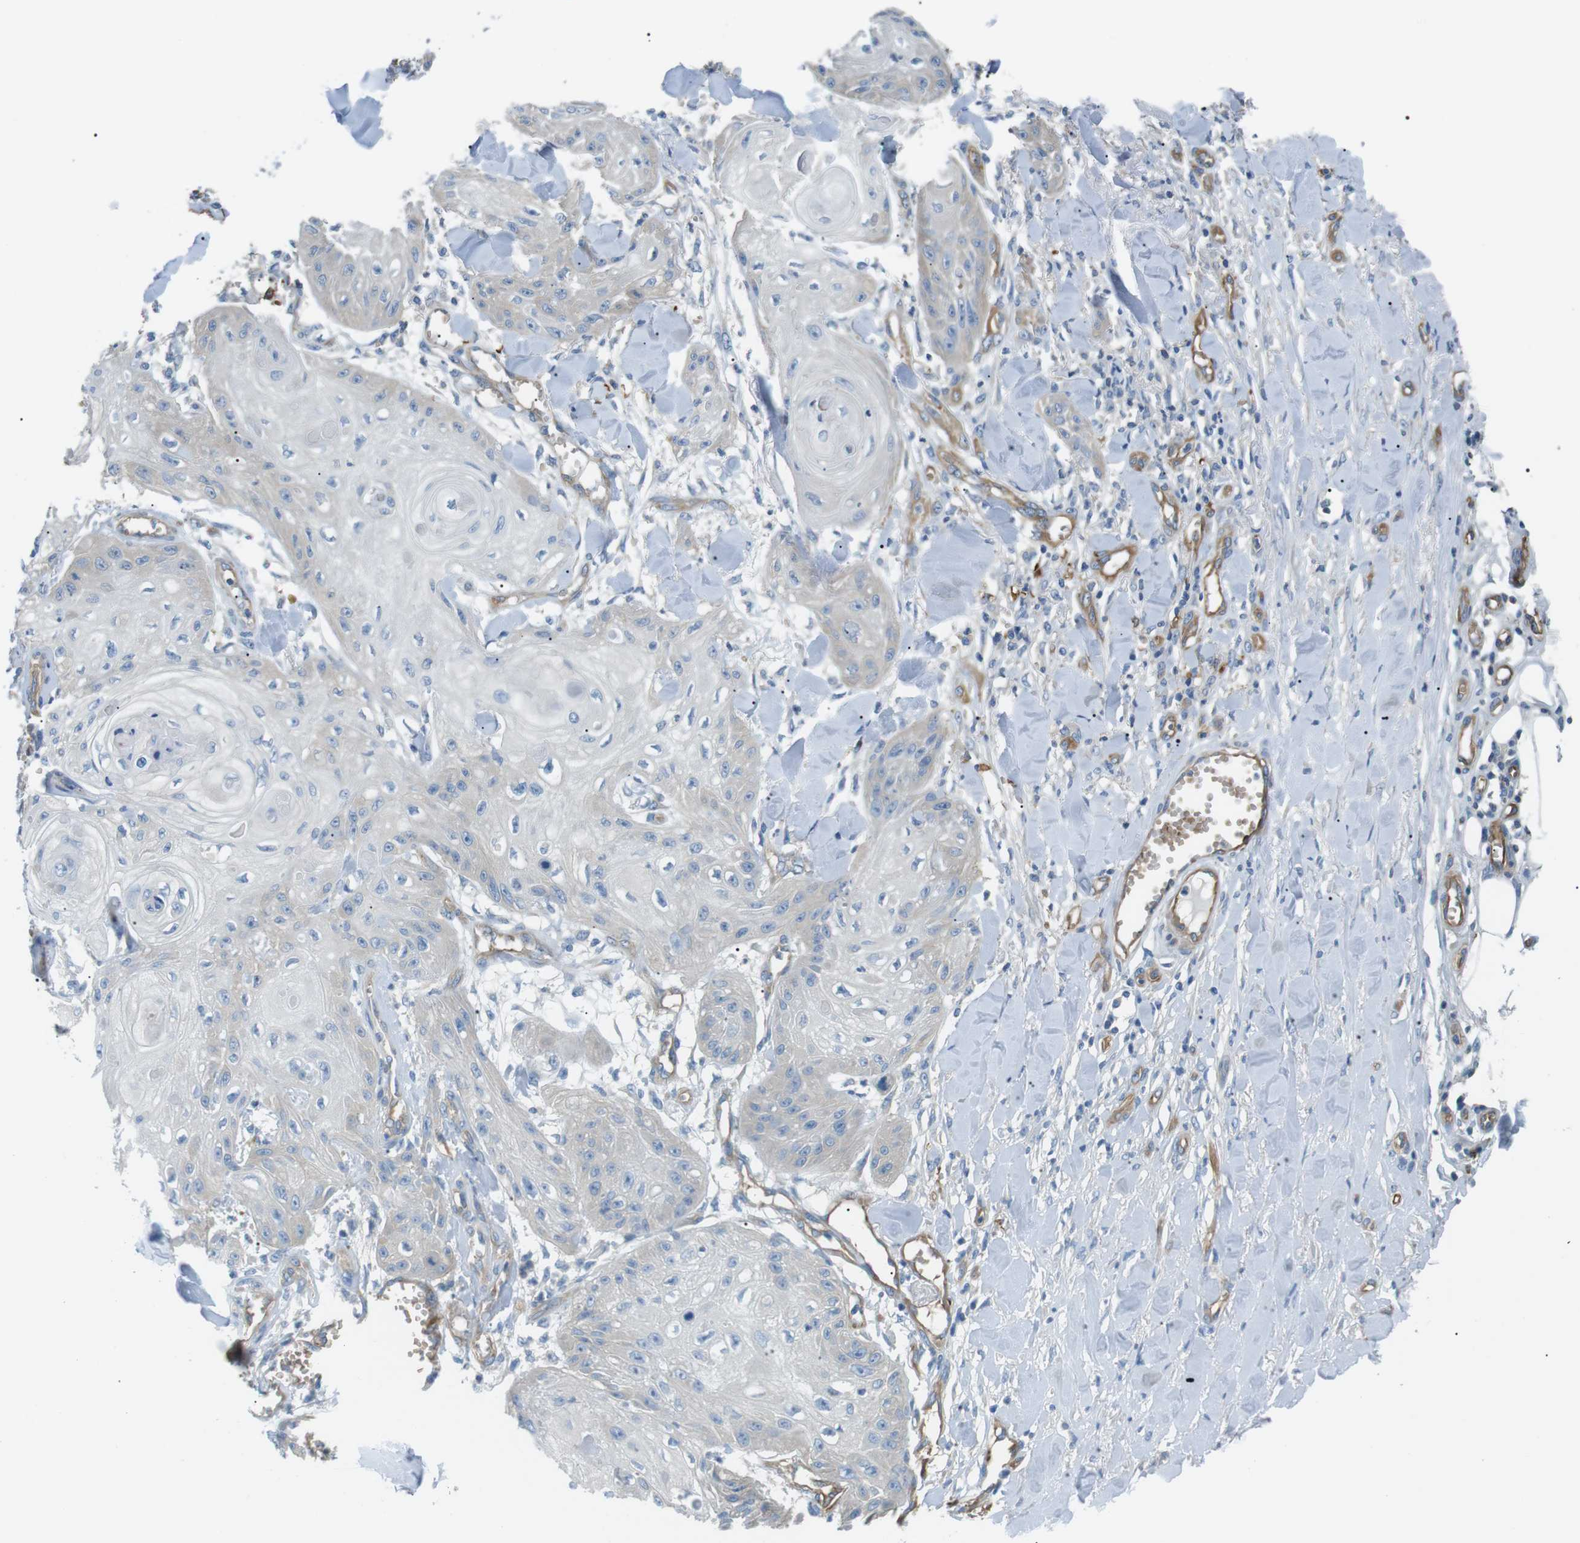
{"staining": {"intensity": "negative", "quantity": "none", "location": "none"}, "tissue": "skin cancer", "cell_type": "Tumor cells", "image_type": "cancer", "snomed": [{"axis": "morphology", "description": "Squamous cell carcinoma, NOS"}, {"axis": "topography", "description": "Skin"}], "caption": "Tumor cells show no significant protein positivity in skin squamous cell carcinoma. The staining is performed using DAB brown chromogen with nuclei counter-stained in using hematoxylin.", "gene": "ADCY10", "patient": {"sex": "male", "age": 74}}